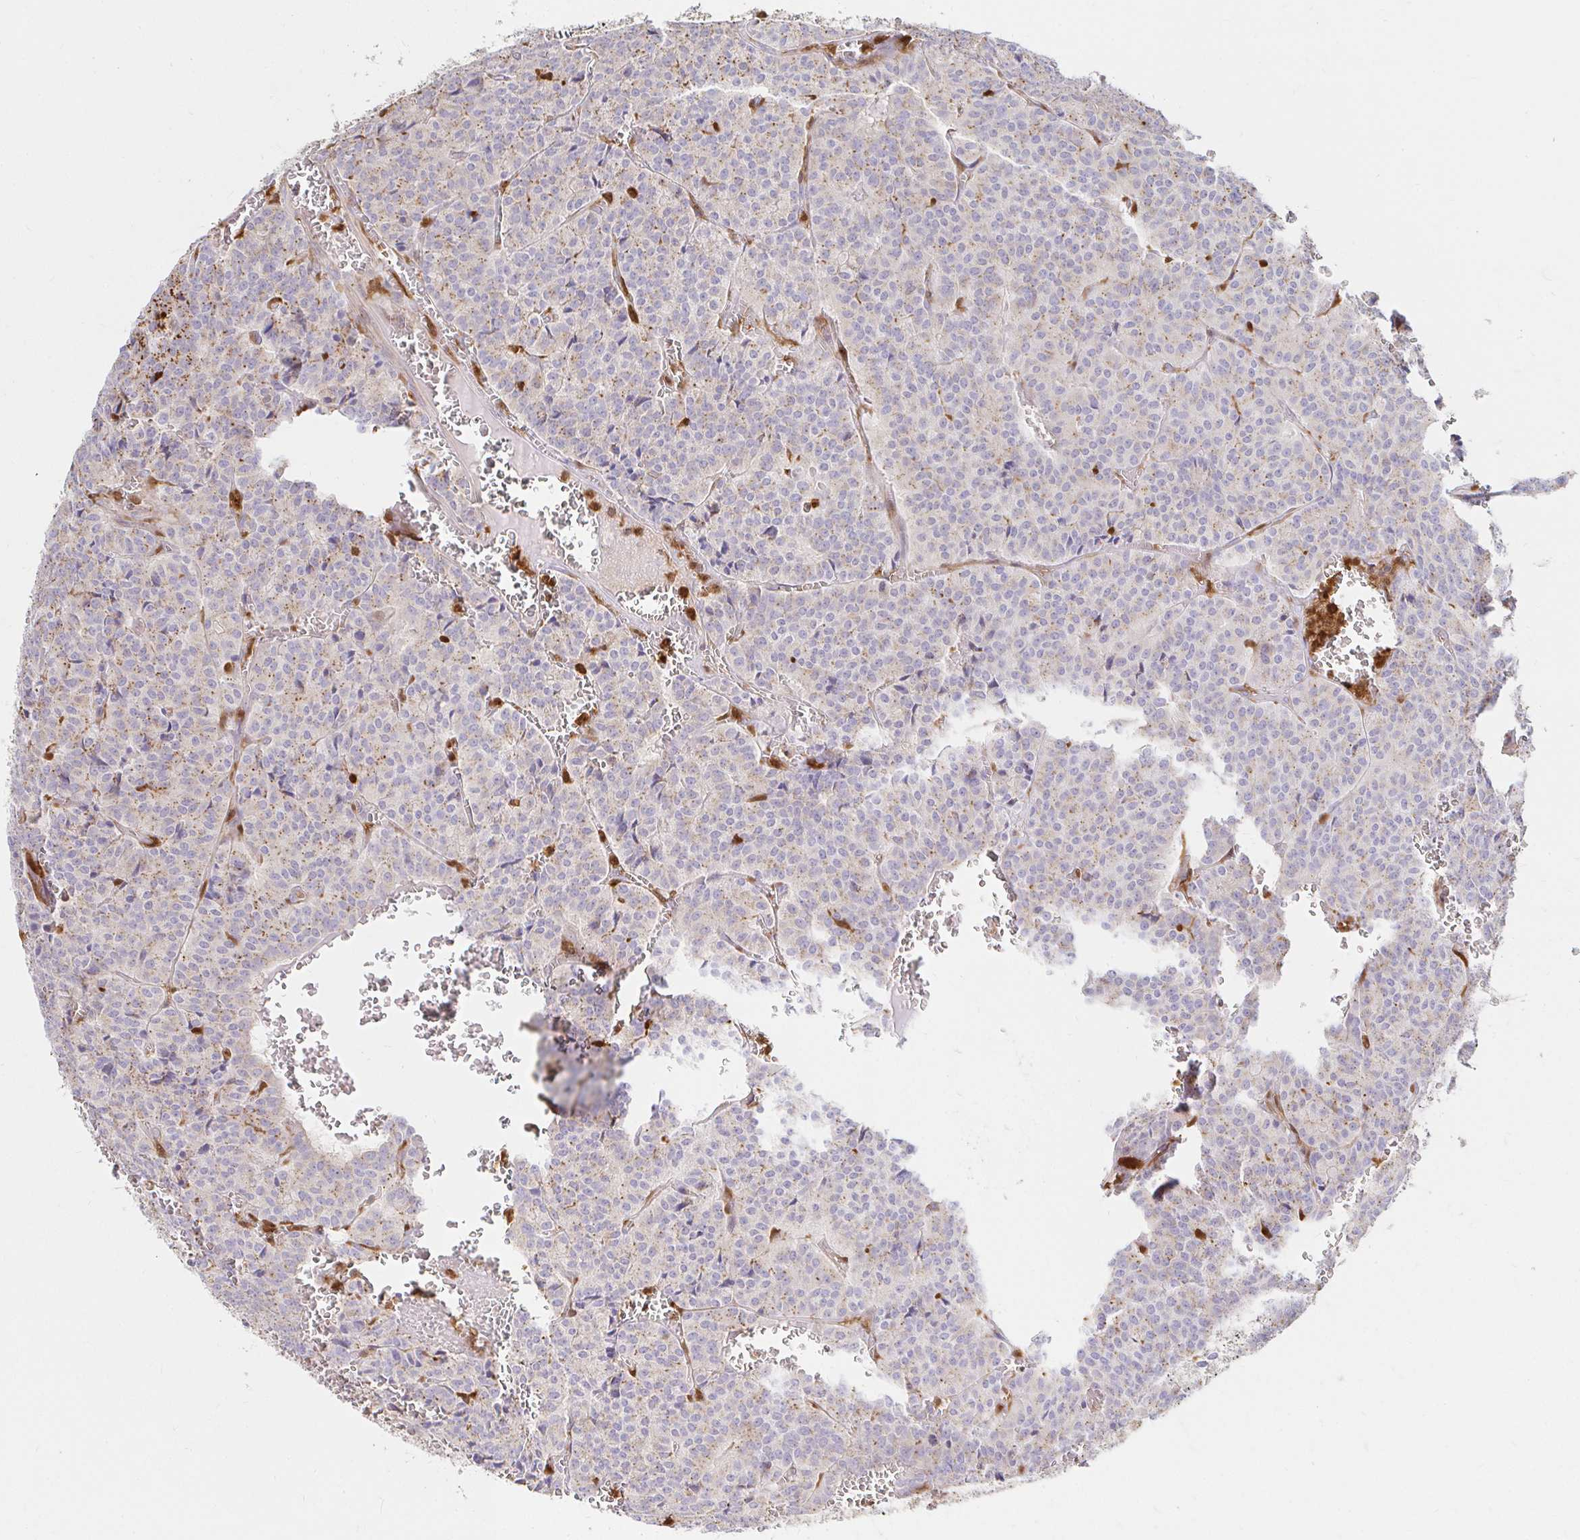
{"staining": {"intensity": "weak", "quantity": "<25%", "location": "cytoplasmic/membranous"}, "tissue": "carcinoid", "cell_type": "Tumor cells", "image_type": "cancer", "snomed": [{"axis": "morphology", "description": "Carcinoid, malignant, NOS"}, {"axis": "topography", "description": "Lung"}], "caption": "This is an immunohistochemistry (IHC) photomicrograph of carcinoid. There is no positivity in tumor cells.", "gene": "PYCARD", "patient": {"sex": "male", "age": 70}}